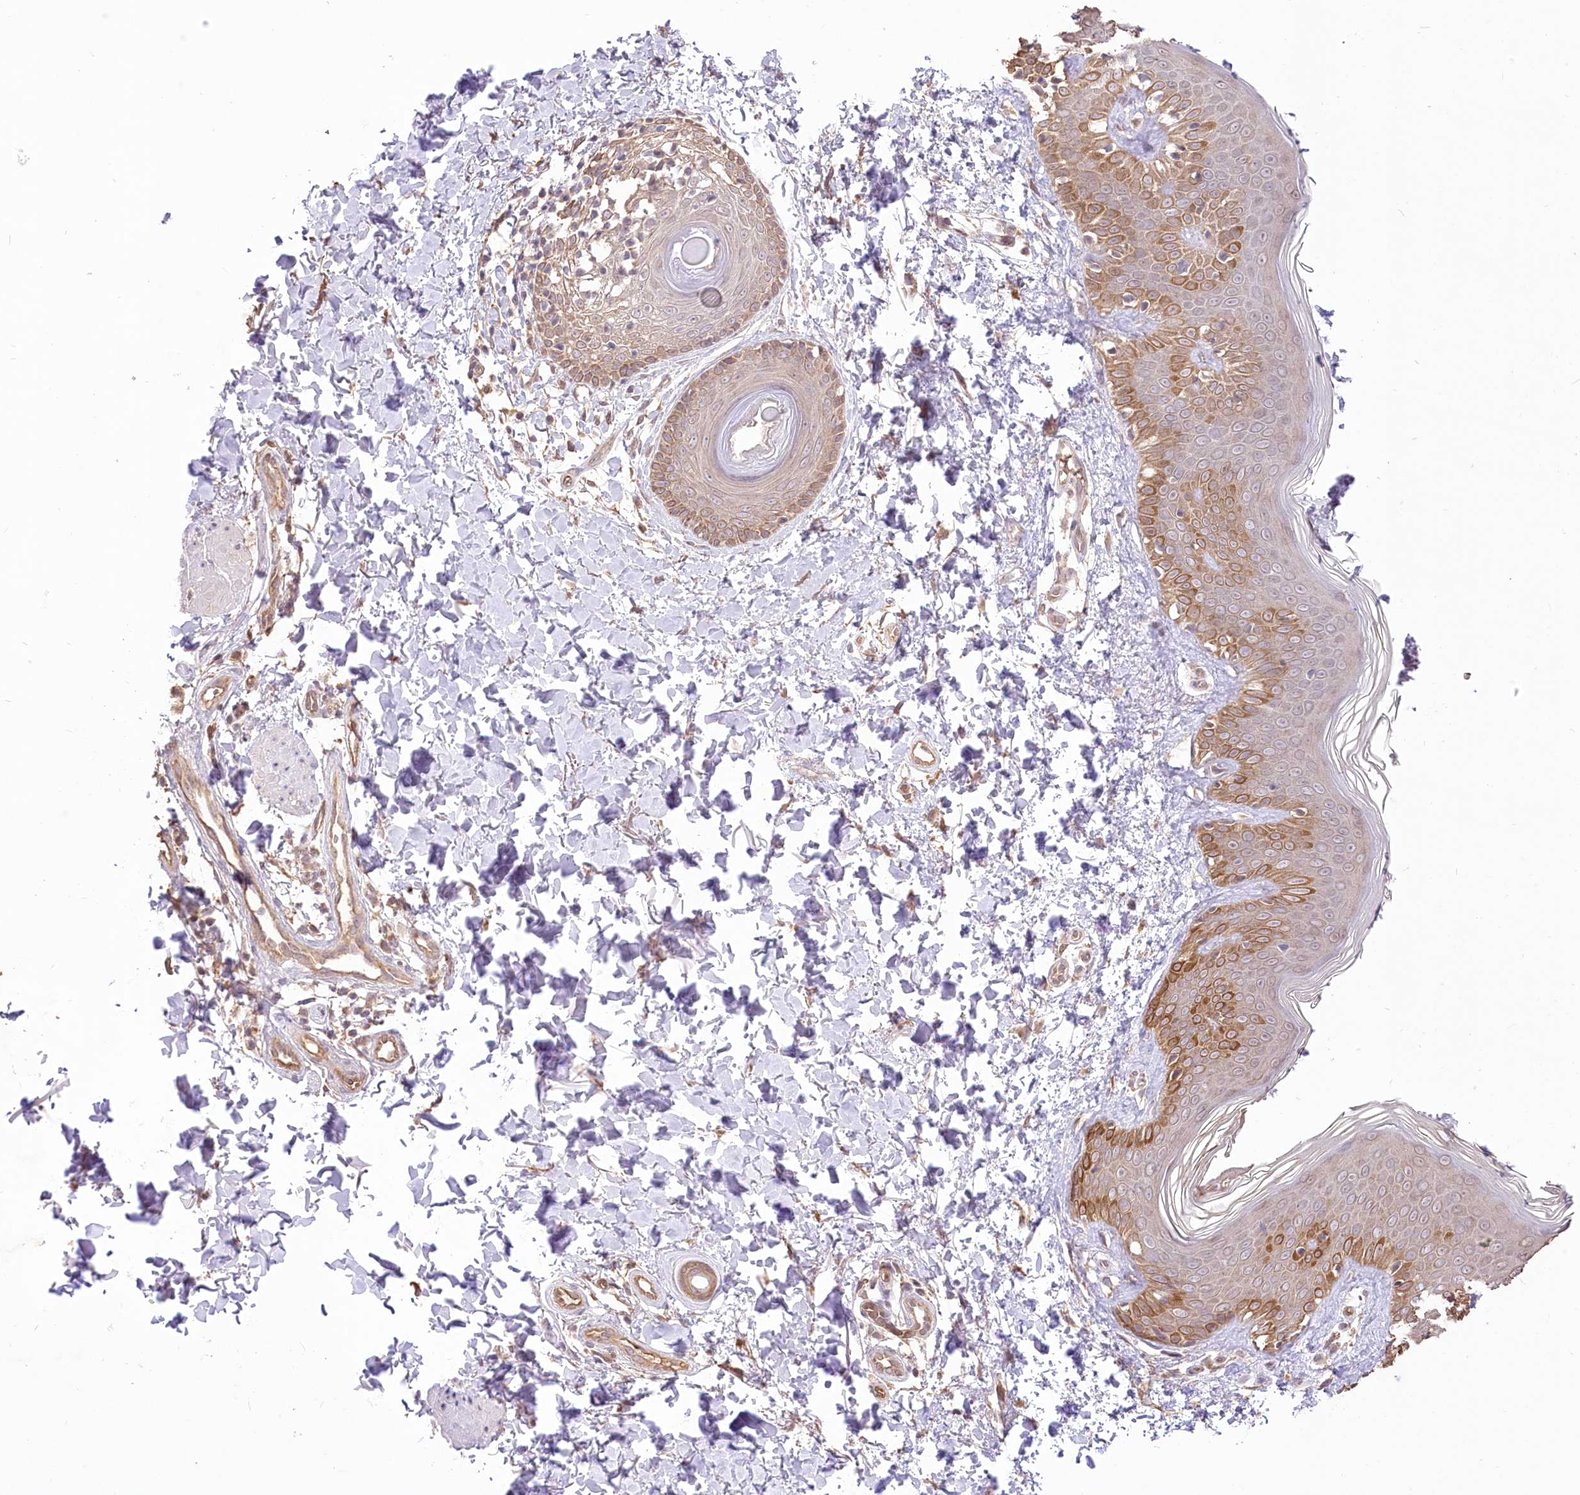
{"staining": {"intensity": "moderate", "quantity": ">75%", "location": "cytoplasmic/membranous"}, "tissue": "skin", "cell_type": "Fibroblasts", "image_type": "normal", "snomed": [{"axis": "morphology", "description": "Normal tissue, NOS"}, {"axis": "topography", "description": "Skin"}], "caption": "Protein expression analysis of unremarkable skin displays moderate cytoplasmic/membranous expression in about >75% of fibroblasts.", "gene": "R3HDM2", "patient": {"sex": "male", "age": 37}}